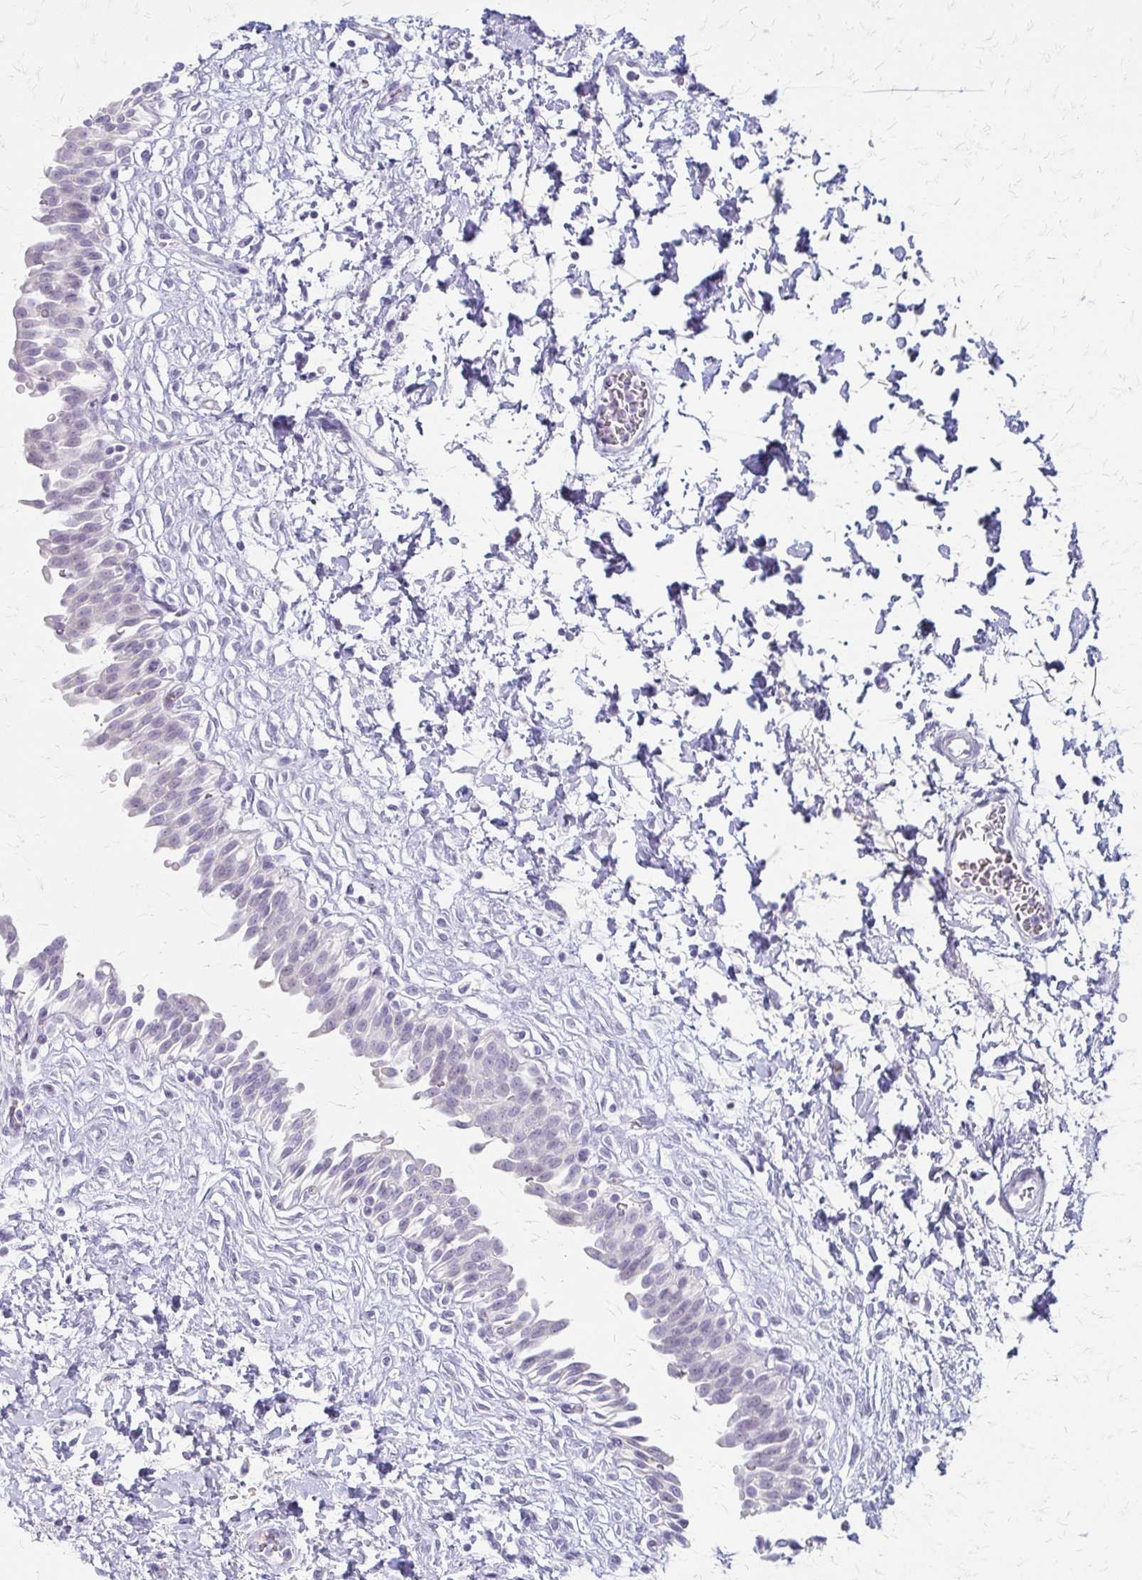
{"staining": {"intensity": "negative", "quantity": "none", "location": "none"}, "tissue": "urinary bladder", "cell_type": "Urothelial cells", "image_type": "normal", "snomed": [{"axis": "morphology", "description": "Normal tissue, NOS"}, {"axis": "topography", "description": "Urinary bladder"}], "caption": "Urinary bladder was stained to show a protein in brown. There is no significant positivity in urothelial cells. Nuclei are stained in blue.", "gene": "ACP5", "patient": {"sex": "male", "age": 37}}